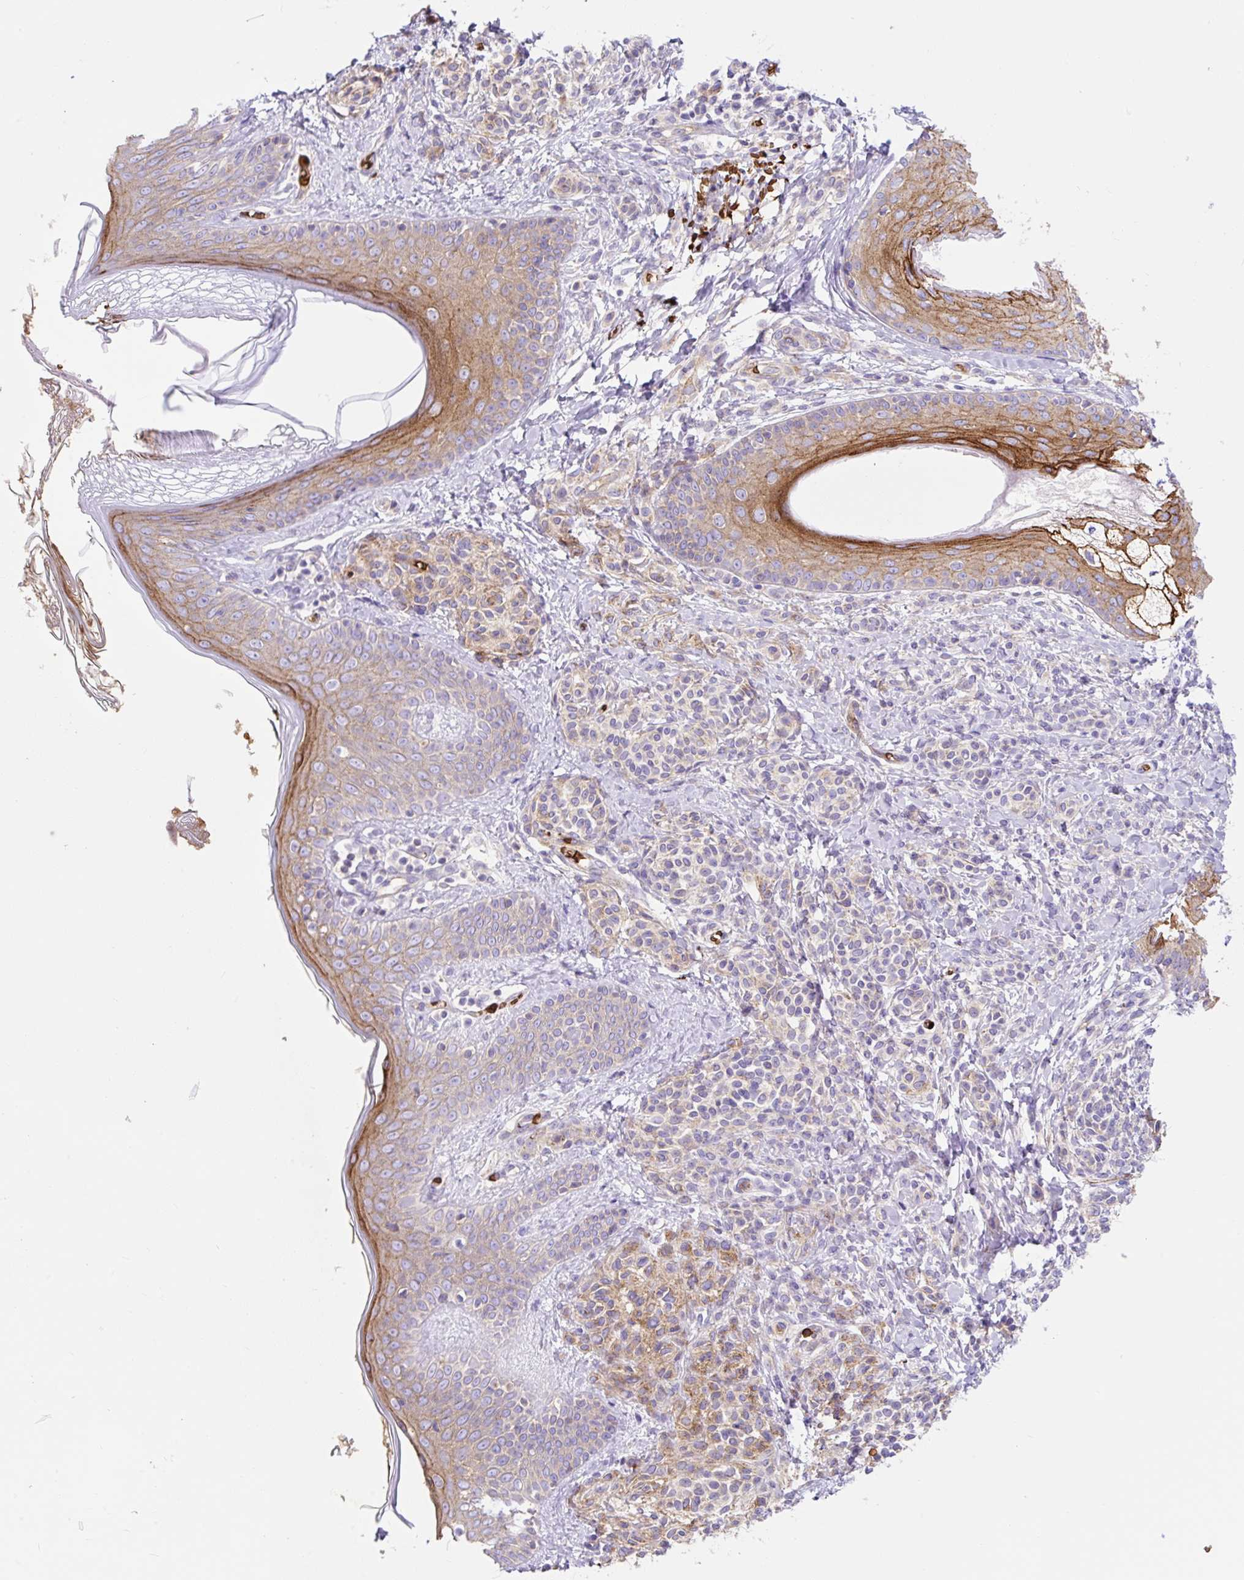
{"staining": {"intensity": "negative", "quantity": "none", "location": "none"}, "tissue": "skin", "cell_type": "Fibroblasts", "image_type": "normal", "snomed": [{"axis": "morphology", "description": "Normal tissue, NOS"}, {"axis": "topography", "description": "Skin"}], "caption": "Skin stained for a protein using IHC displays no positivity fibroblasts.", "gene": "HIP1R", "patient": {"sex": "male", "age": 16}}